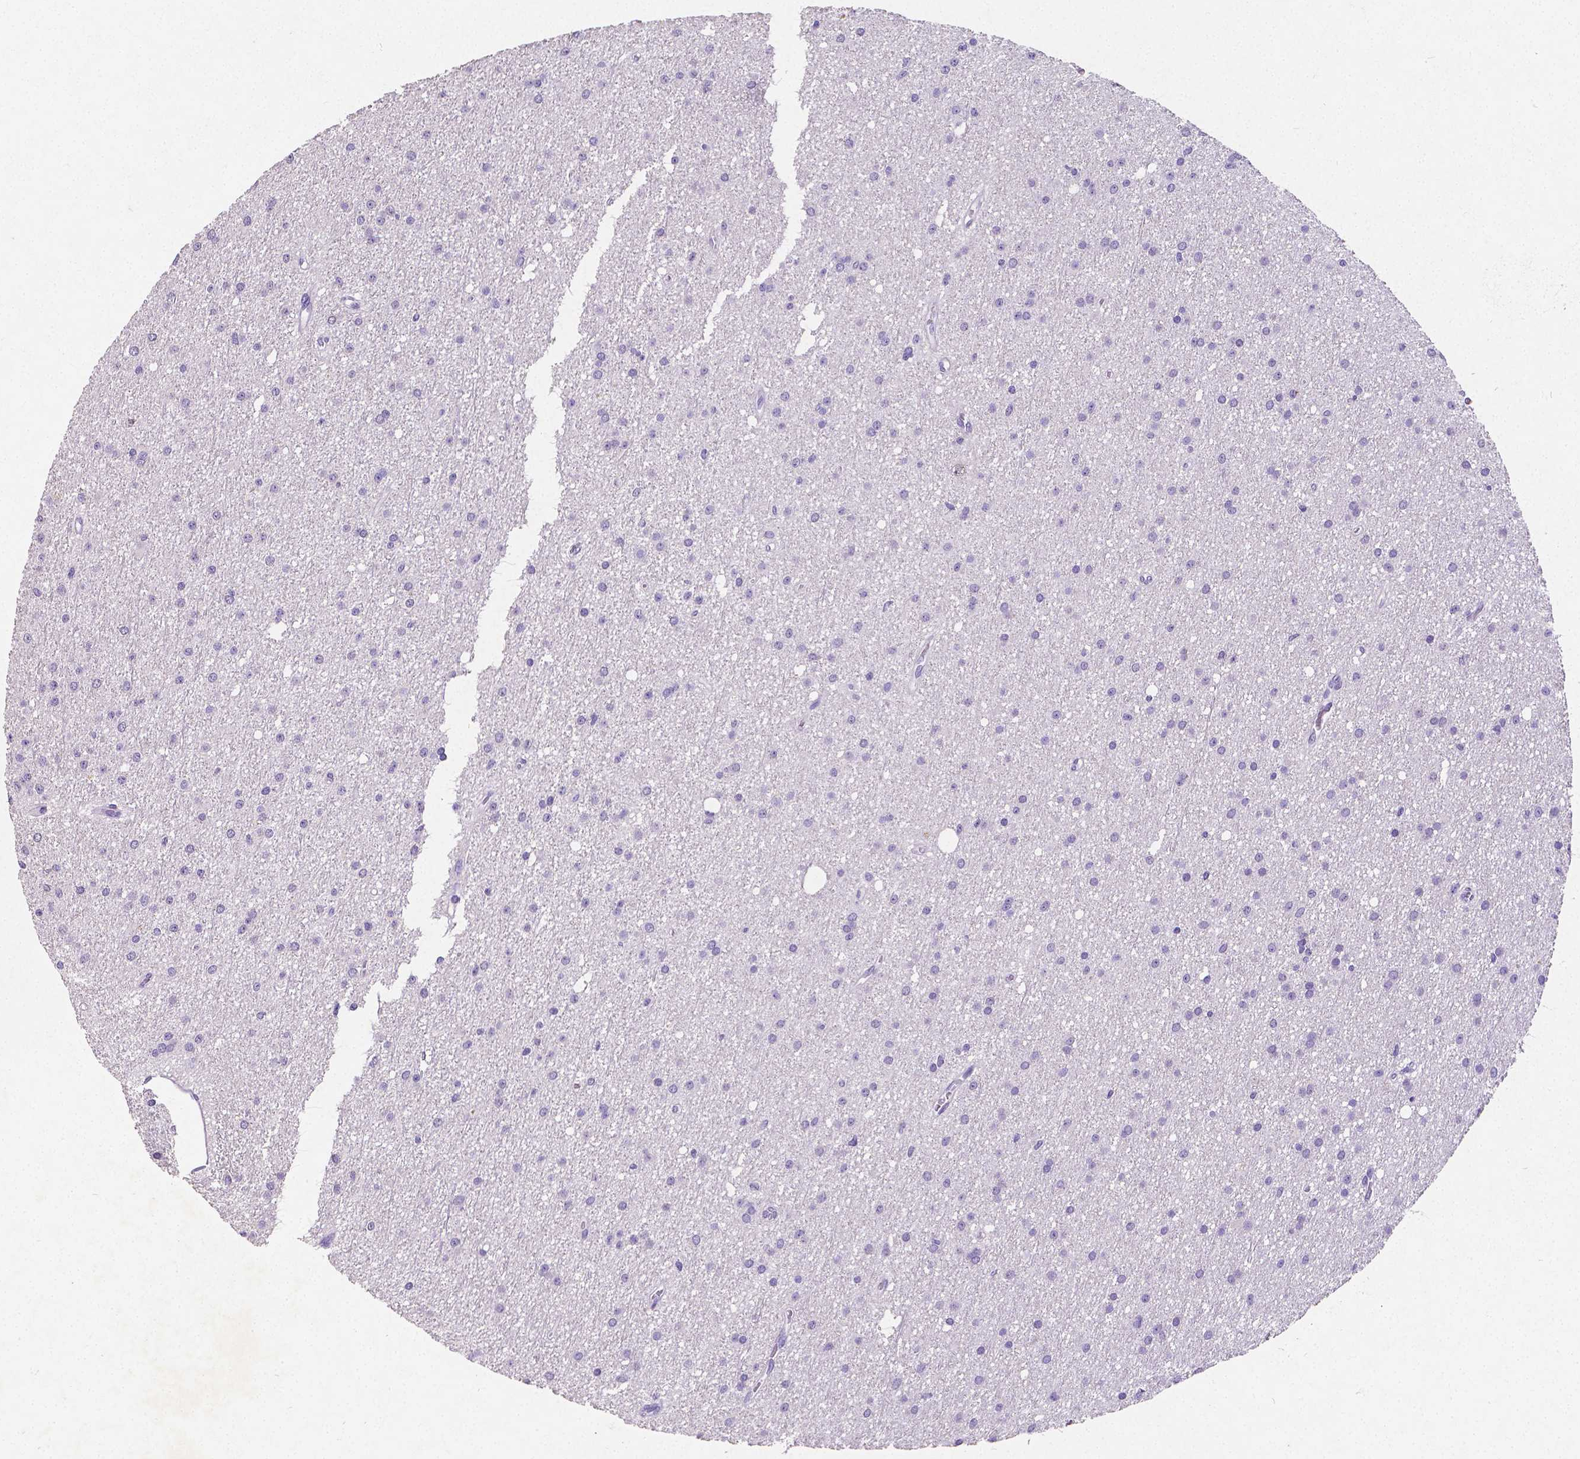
{"staining": {"intensity": "negative", "quantity": "none", "location": "none"}, "tissue": "glioma", "cell_type": "Tumor cells", "image_type": "cancer", "snomed": [{"axis": "morphology", "description": "Glioma, malignant, Low grade"}, {"axis": "topography", "description": "Brain"}], "caption": "An immunohistochemistry (IHC) micrograph of low-grade glioma (malignant) is shown. There is no staining in tumor cells of low-grade glioma (malignant).", "gene": "SATB2", "patient": {"sex": "male", "age": 27}}